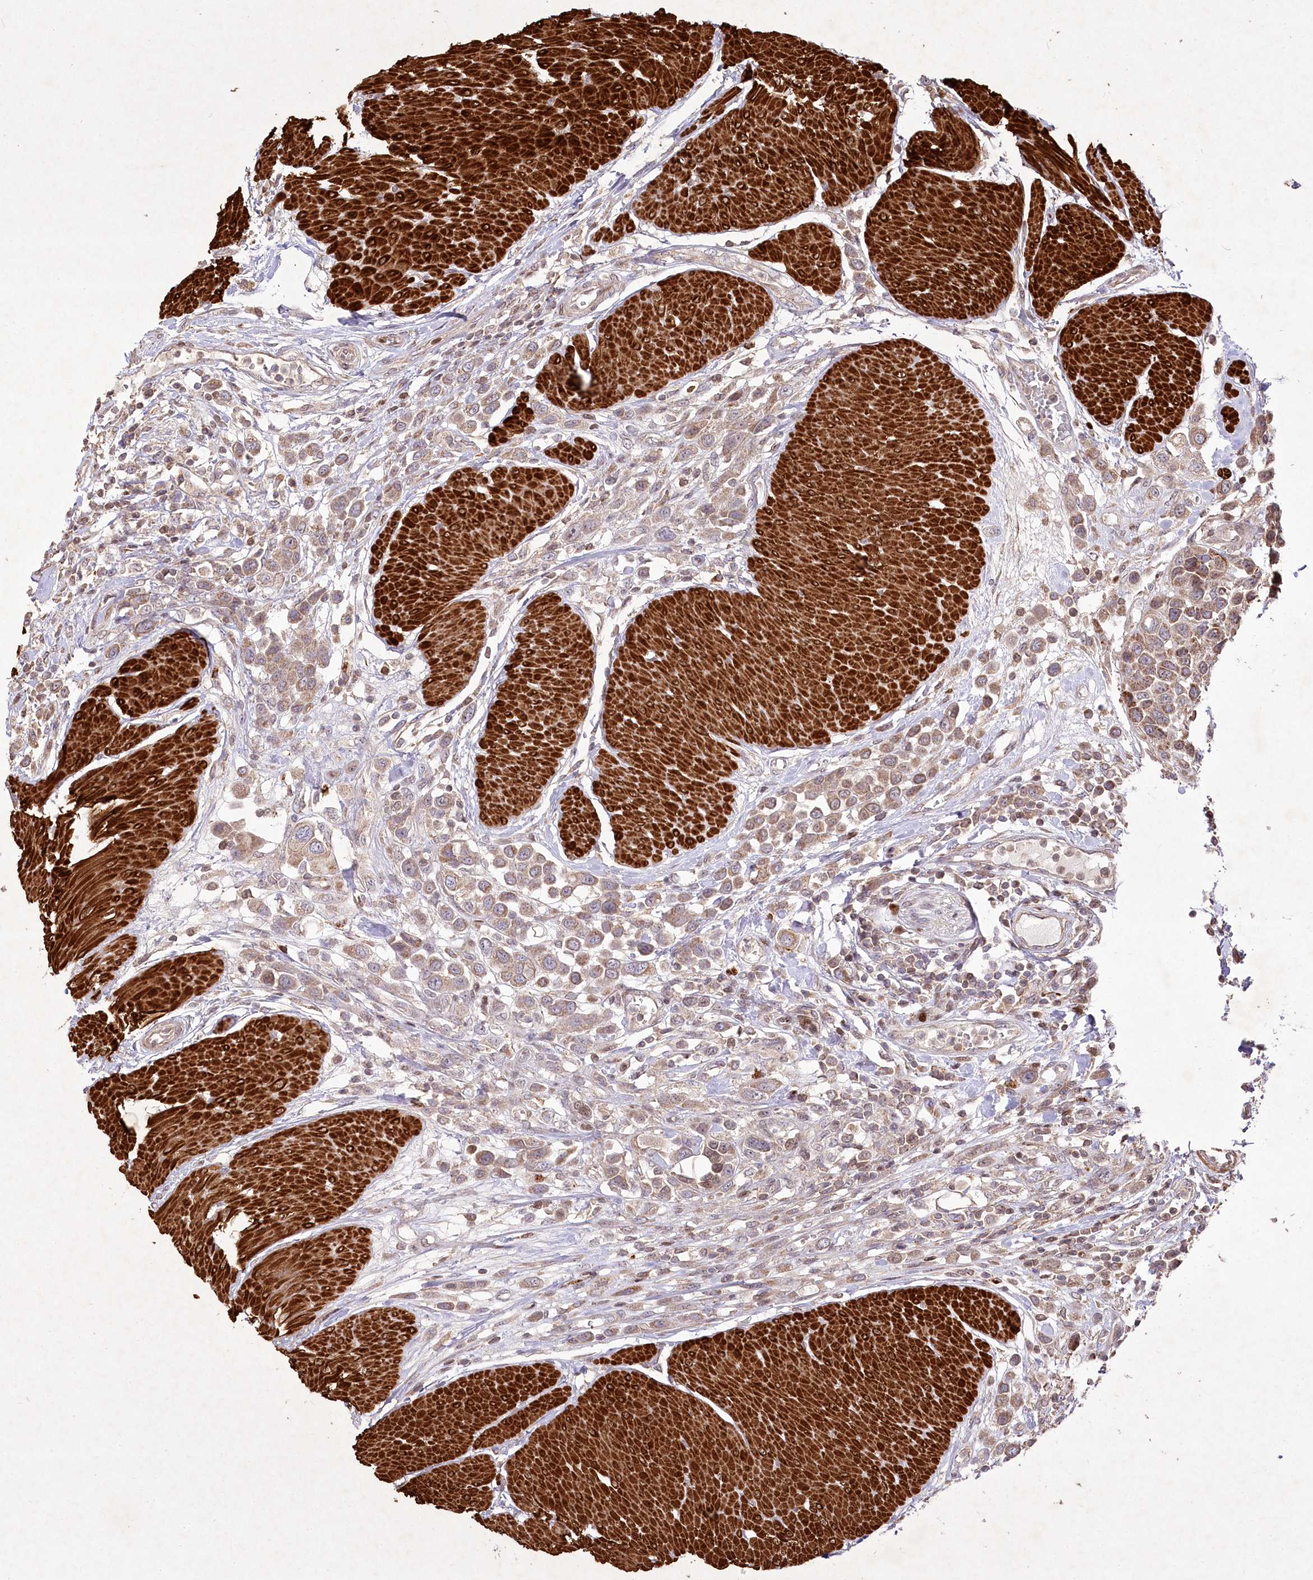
{"staining": {"intensity": "moderate", "quantity": ">75%", "location": "cytoplasmic/membranous"}, "tissue": "urothelial cancer", "cell_type": "Tumor cells", "image_type": "cancer", "snomed": [{"axis": "morphology", "description": "Urothelial carcinoma, High grade"}, {"axis": "topography", "description": "Urinary bladder"}], "caption": "Brown immunohistochemical staining in human urothelial cancer demonstrates moderate cytoplasmic/membranous expression in approximately >75% of tumor cells.", "gene": "PSTK", "patient": {"sex": "male", "age": 50}}